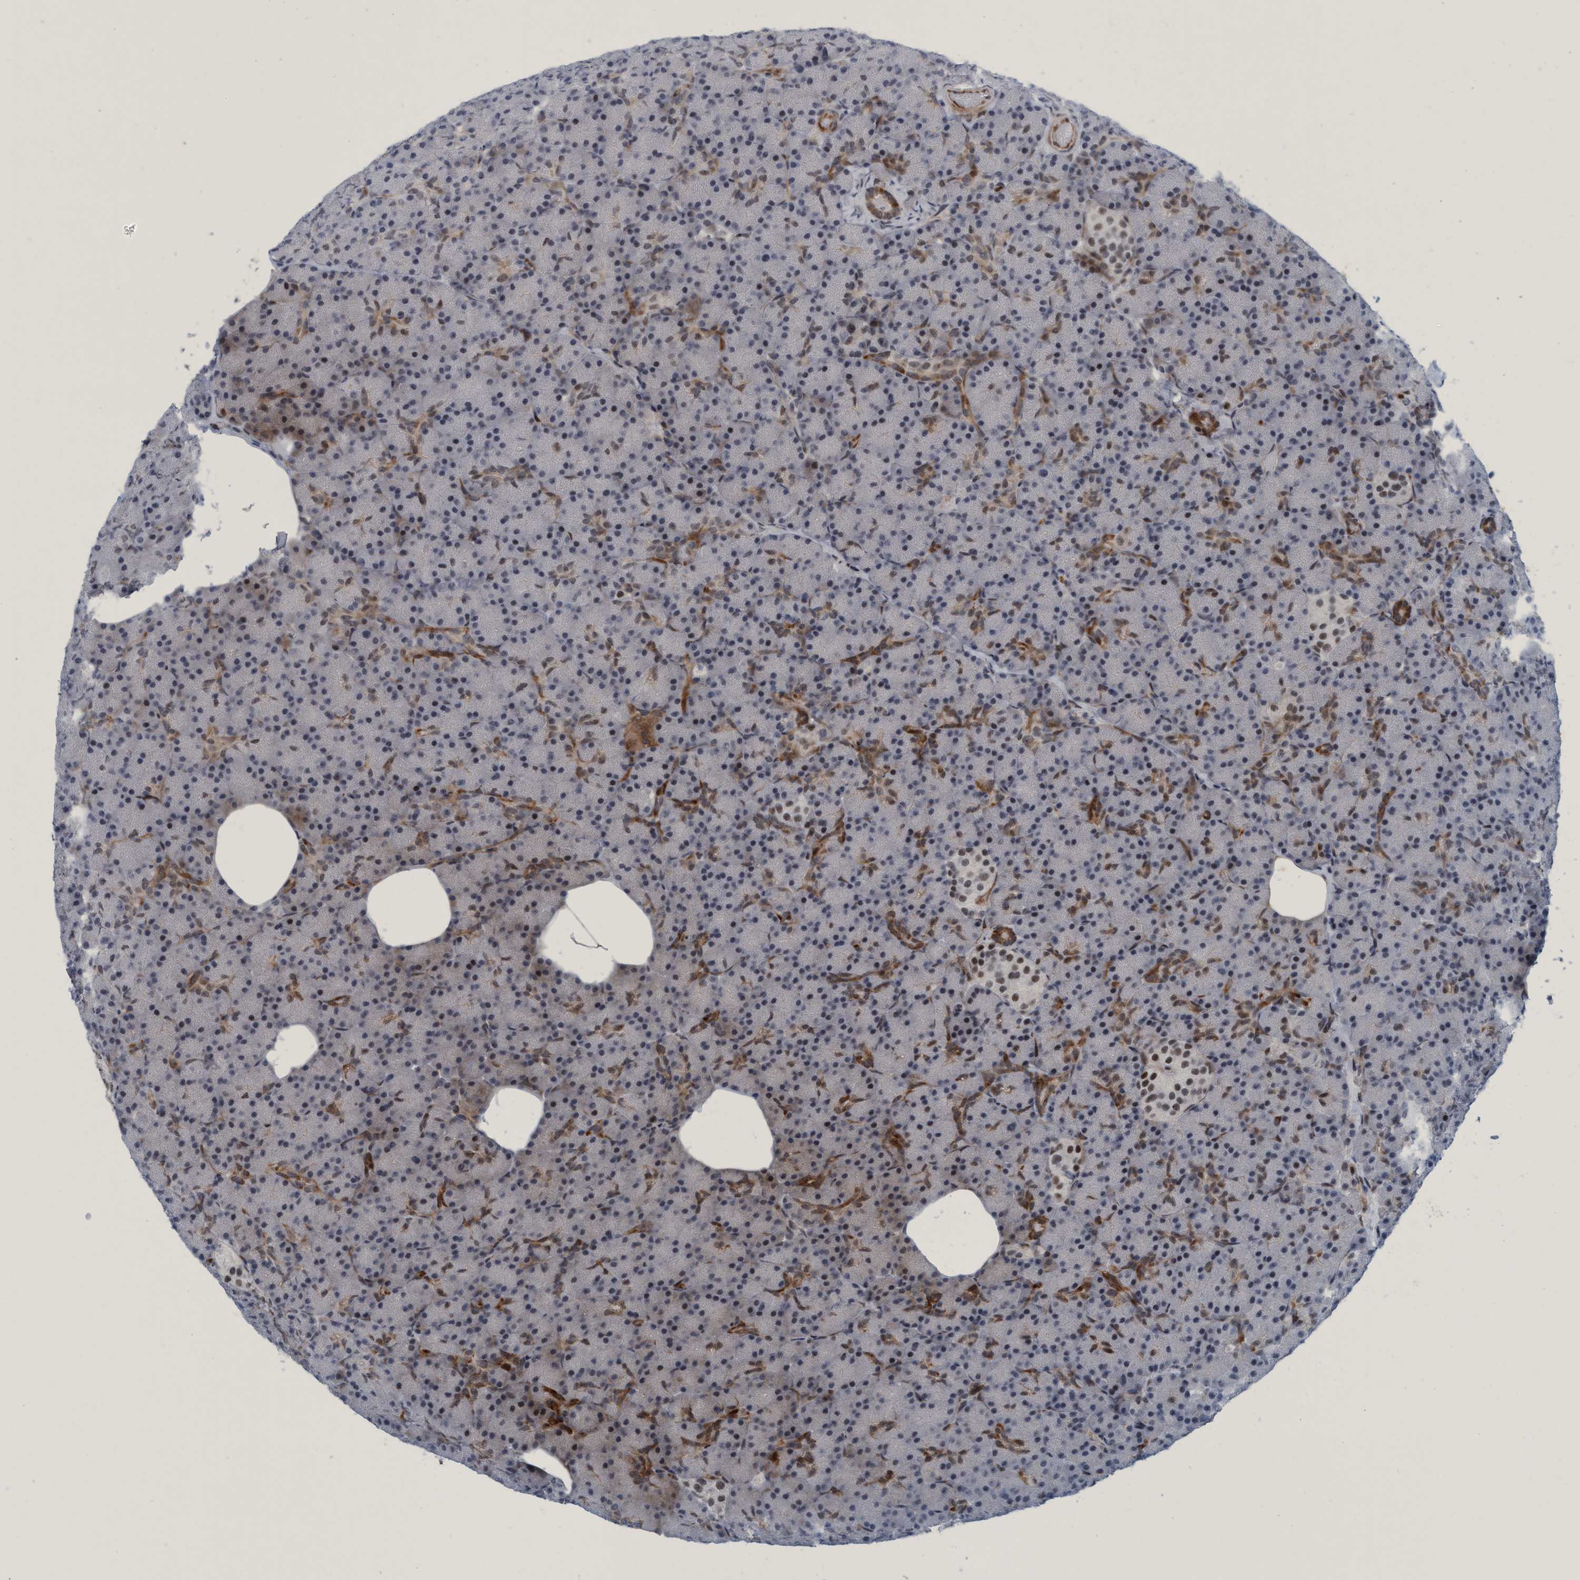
{"staining": {"intensity": "moderate", "quantity": "<25%", "location": "cytoplasmic/membranous"}, "tissue": "pancreas", "cell_type": "Exocrine glandular cells", "image_type": "normal", "snomed": [{"axis": "morphology", "description": "Normal tissue, NOS"}, {"axis": "topography", "description": "Pancreas"}], "caption": "Immunohistochemistry (IHC) of normal human pancreas shows low levels of moderate cytoplasmic/membranous staining in approximately <25% of exocrine glandular cells.", "gene": "CWC27", "patient": {"sex": "female", "age": 43}}